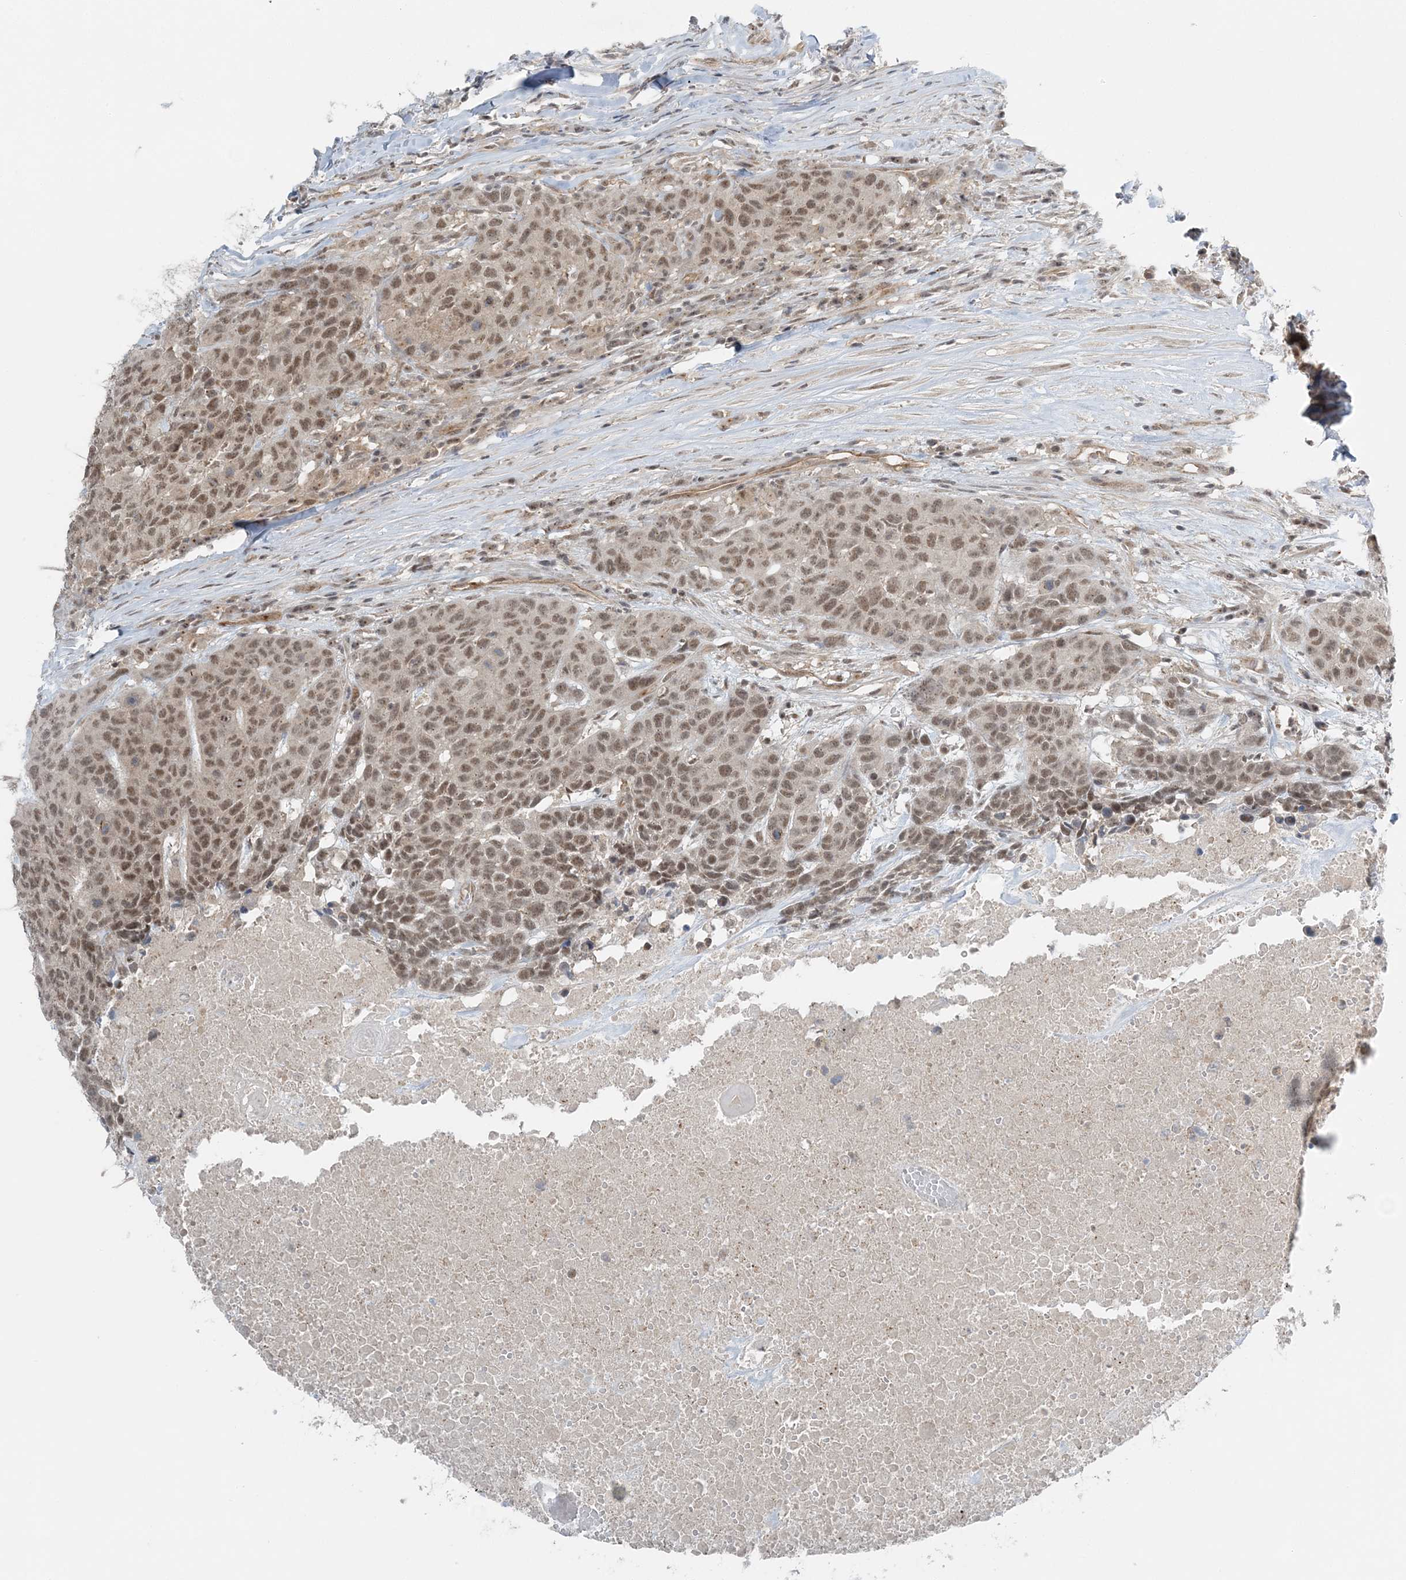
{"staining": {"intensity": "moderate", "quantity": ">75%", "location": "nuclear"}, "tissue": "head and neck cancer", "cell_type": "Tumor cells", "image_type": "cancer", "snomed": [{"axis": "morphology", "description": "Squamous cell carcinoma, NOS"}, {"axis": "topography", "description": "Head-Neck"}], "caption": "Head and neck squamous cell carcinoma stained with a protein marker exhibits moderate staining in tumor cells.", "gene": "ATP11A", "patient": {"sex": "male", "age": 66}}